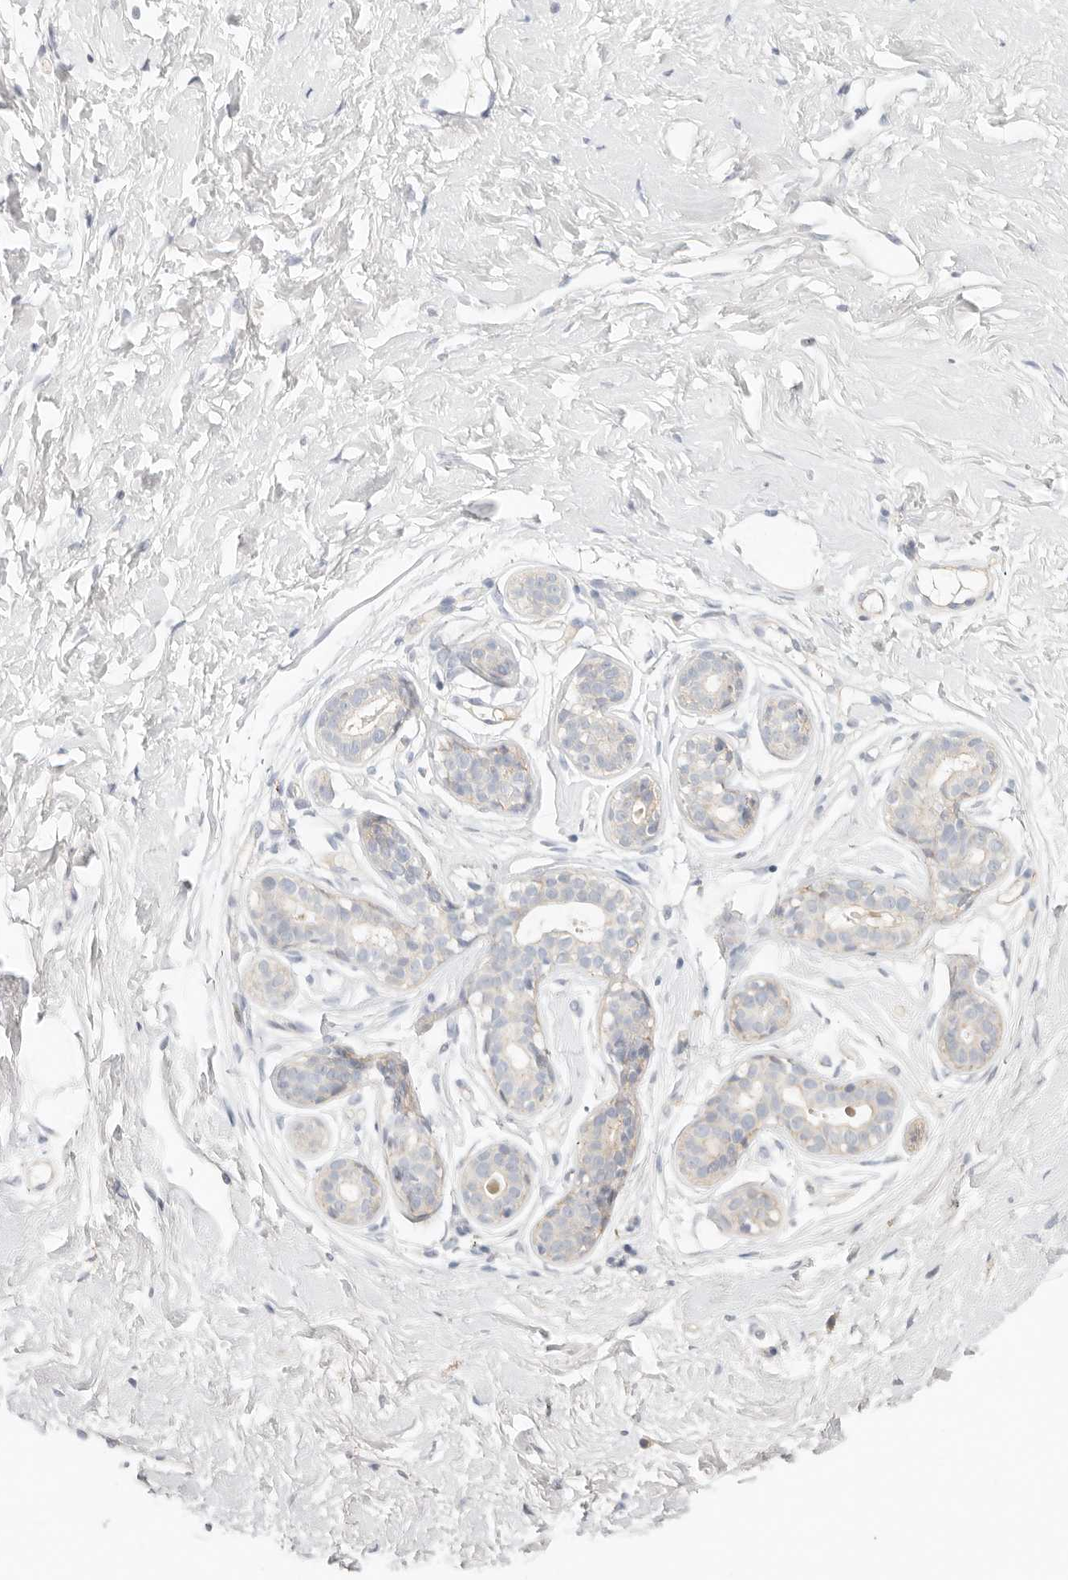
{"staining": {"intensity": "negative", "quantity": "none", "location": "none"}, "tissue": "breast", "cell_type": "Adipocytes", "image_type": "normal", "snomed": [{"axis": "morphology", "description": "Normal tissue, NOS"}, {"axis": "morphology", "description": "Adenoma, NOS"}, {"axis": "topography", "description": "Breast"}], "caption": "DAB immunohistochemical staining of normal breast displays no significant positivity in adipocytes.", "gene": "CEP120", "patient": {"sex": "female", "age": 23}}